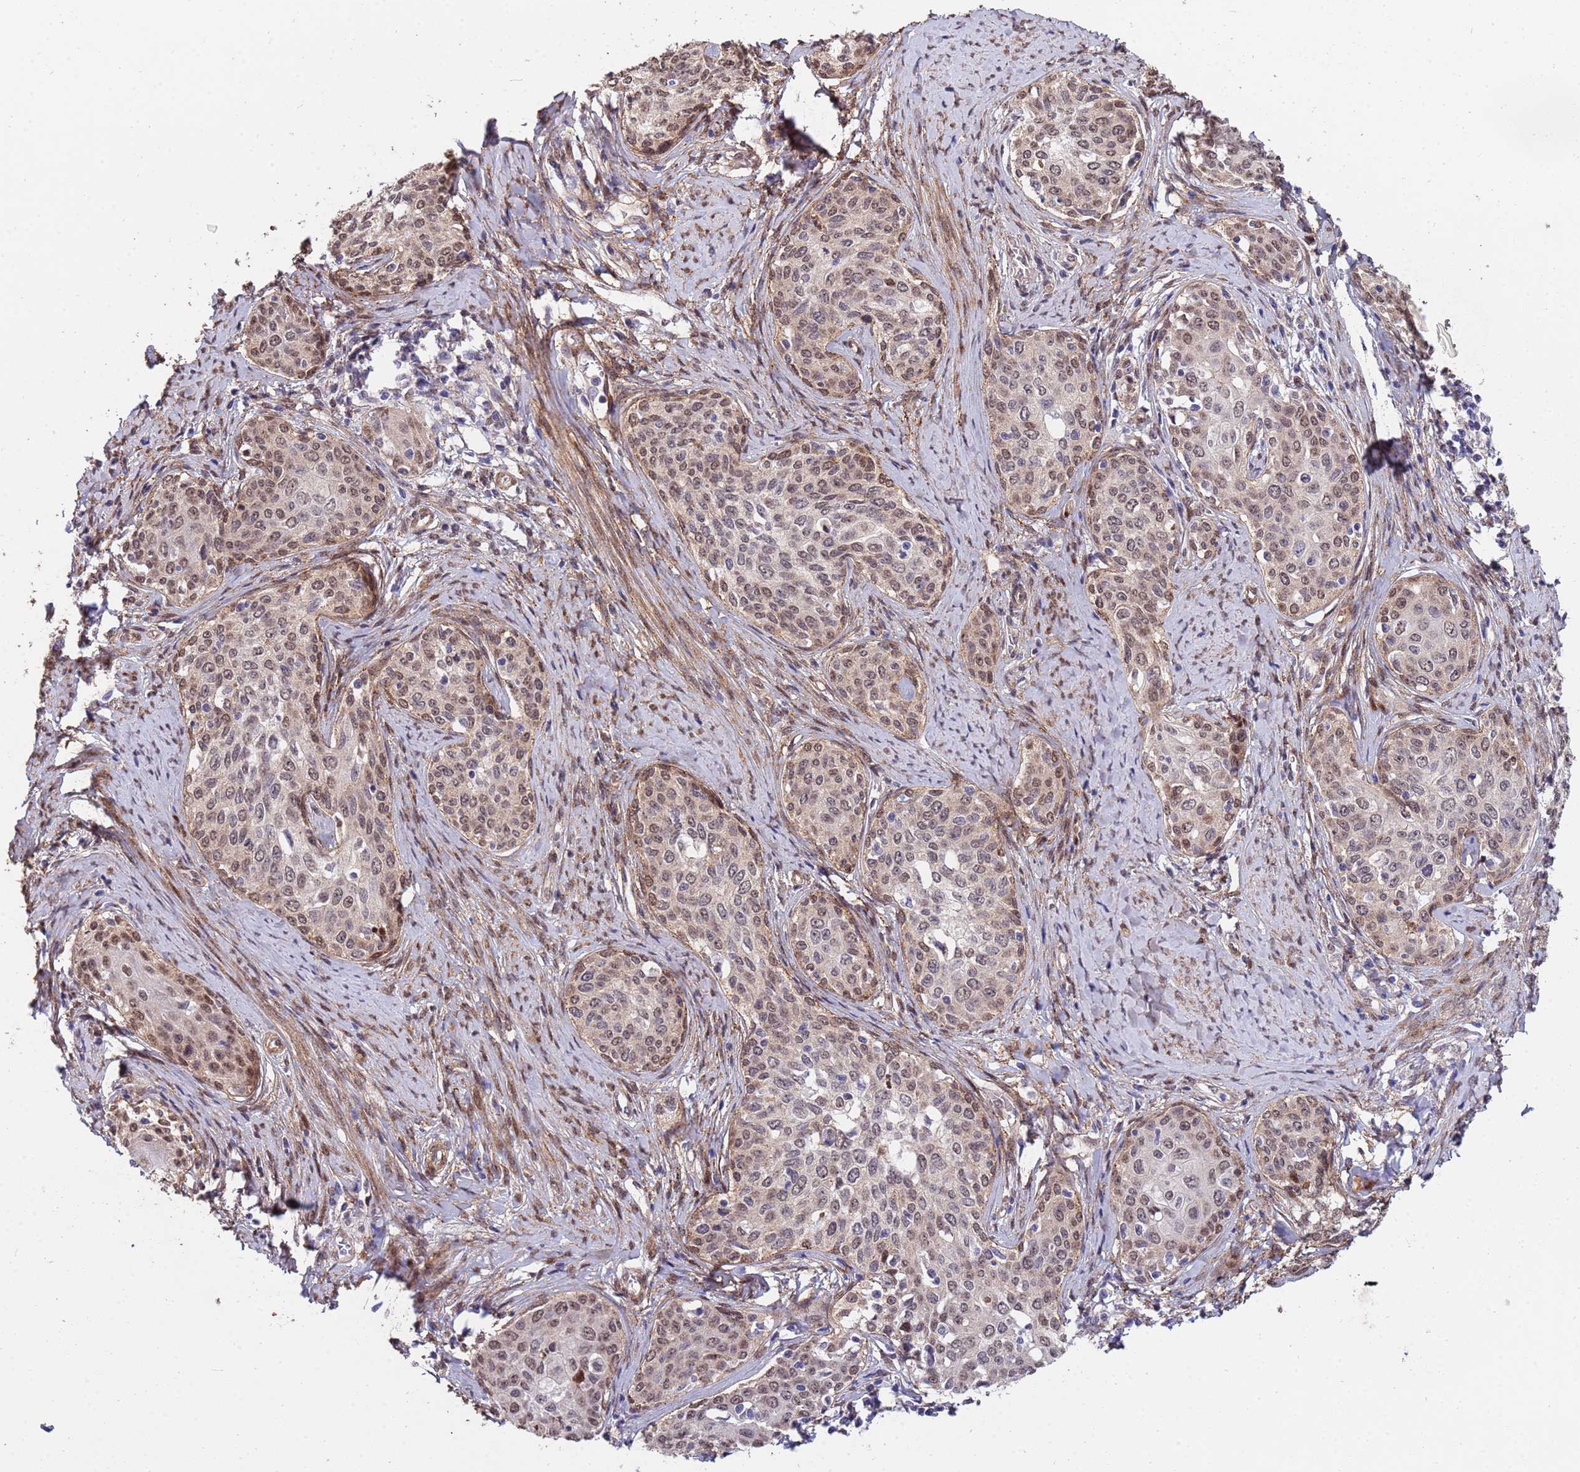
{"staining": {"intensity": "weak", "quantity": ">75%", "location": "nuclear"}, "tissue": "cervical cancer", "cell_type": "Tumor cells", "image_type": "cancer", "snomed": [{"axis": "morphology", "description": "Squamous cell carcinoma, NOS"}, {"axis": "morphology", "description": "Adenocarcinoma, NOS"}, {"axis": "topography", "description": "Cervix"}], "caption": "This photomicrograph displays IHC staining of human squamous cell carcinoma (cervical), with low weak nuclear positivity in approximately >75% of tumor cells.", "gene": "TRIP6", "patient": {"sex": "female", "age": 52}}